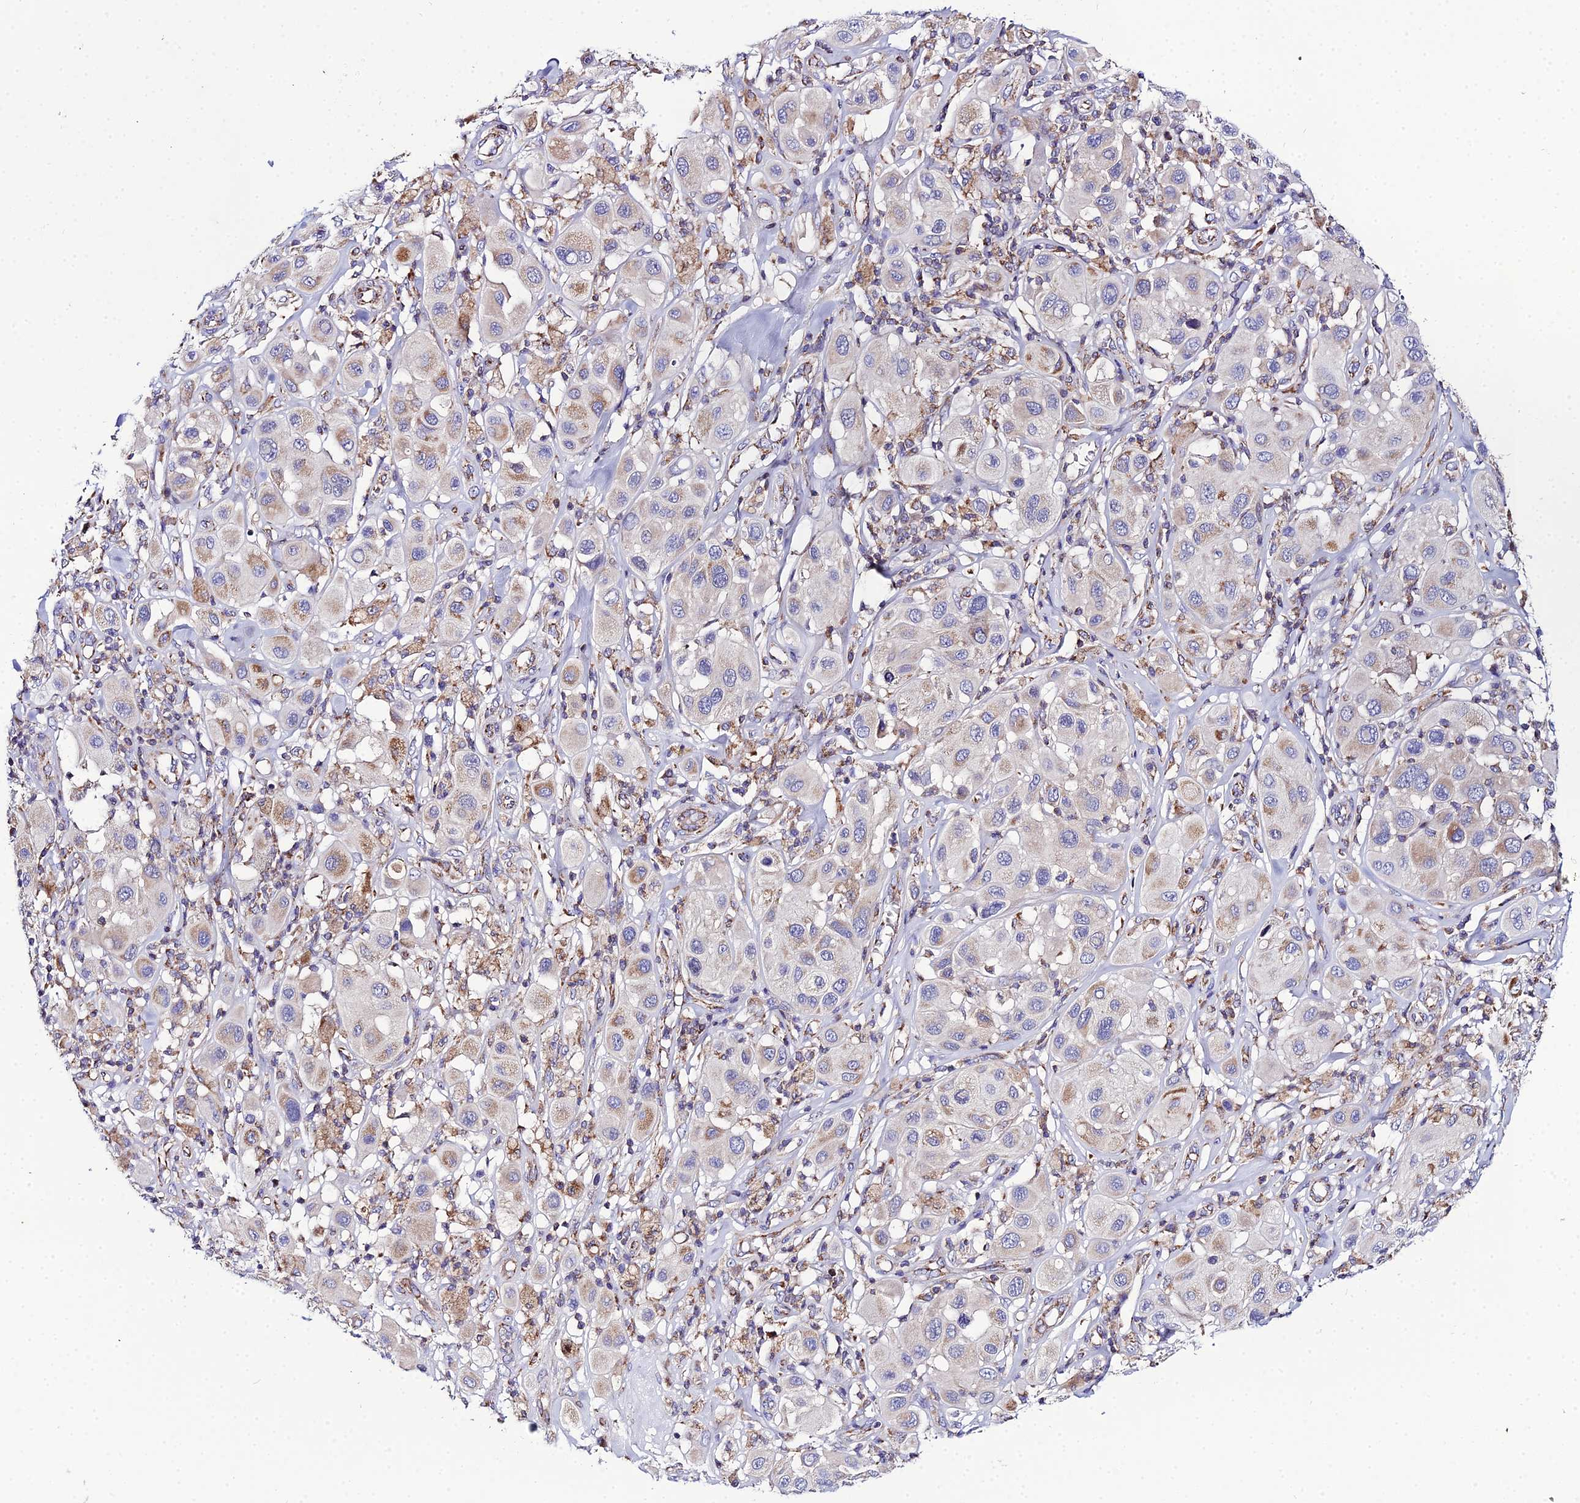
{"staining": {"intensity": "weak", "quantity": "25%-75%", "location": "cytoplasmic/membranous"}, "tissue": "melanoma", "cell_type": "Tumor cells", "image_type": "cancer", "snomed": [{"axis": "morphology", "description": "Malignant melanoma, Metastatic site"}, {"axis": "topography", "description": "Skin"}], "caption": "Protein staining of melanoma tissue shows weak cytoplasmic/membranous positivity in approximately 25%-75% of tumor cells. (DAB IHC, brown staining for protein, blue staining for nuclei).", "gene": "NIPSNAP3A", "patient": {"sex": "male", "age": 41}}